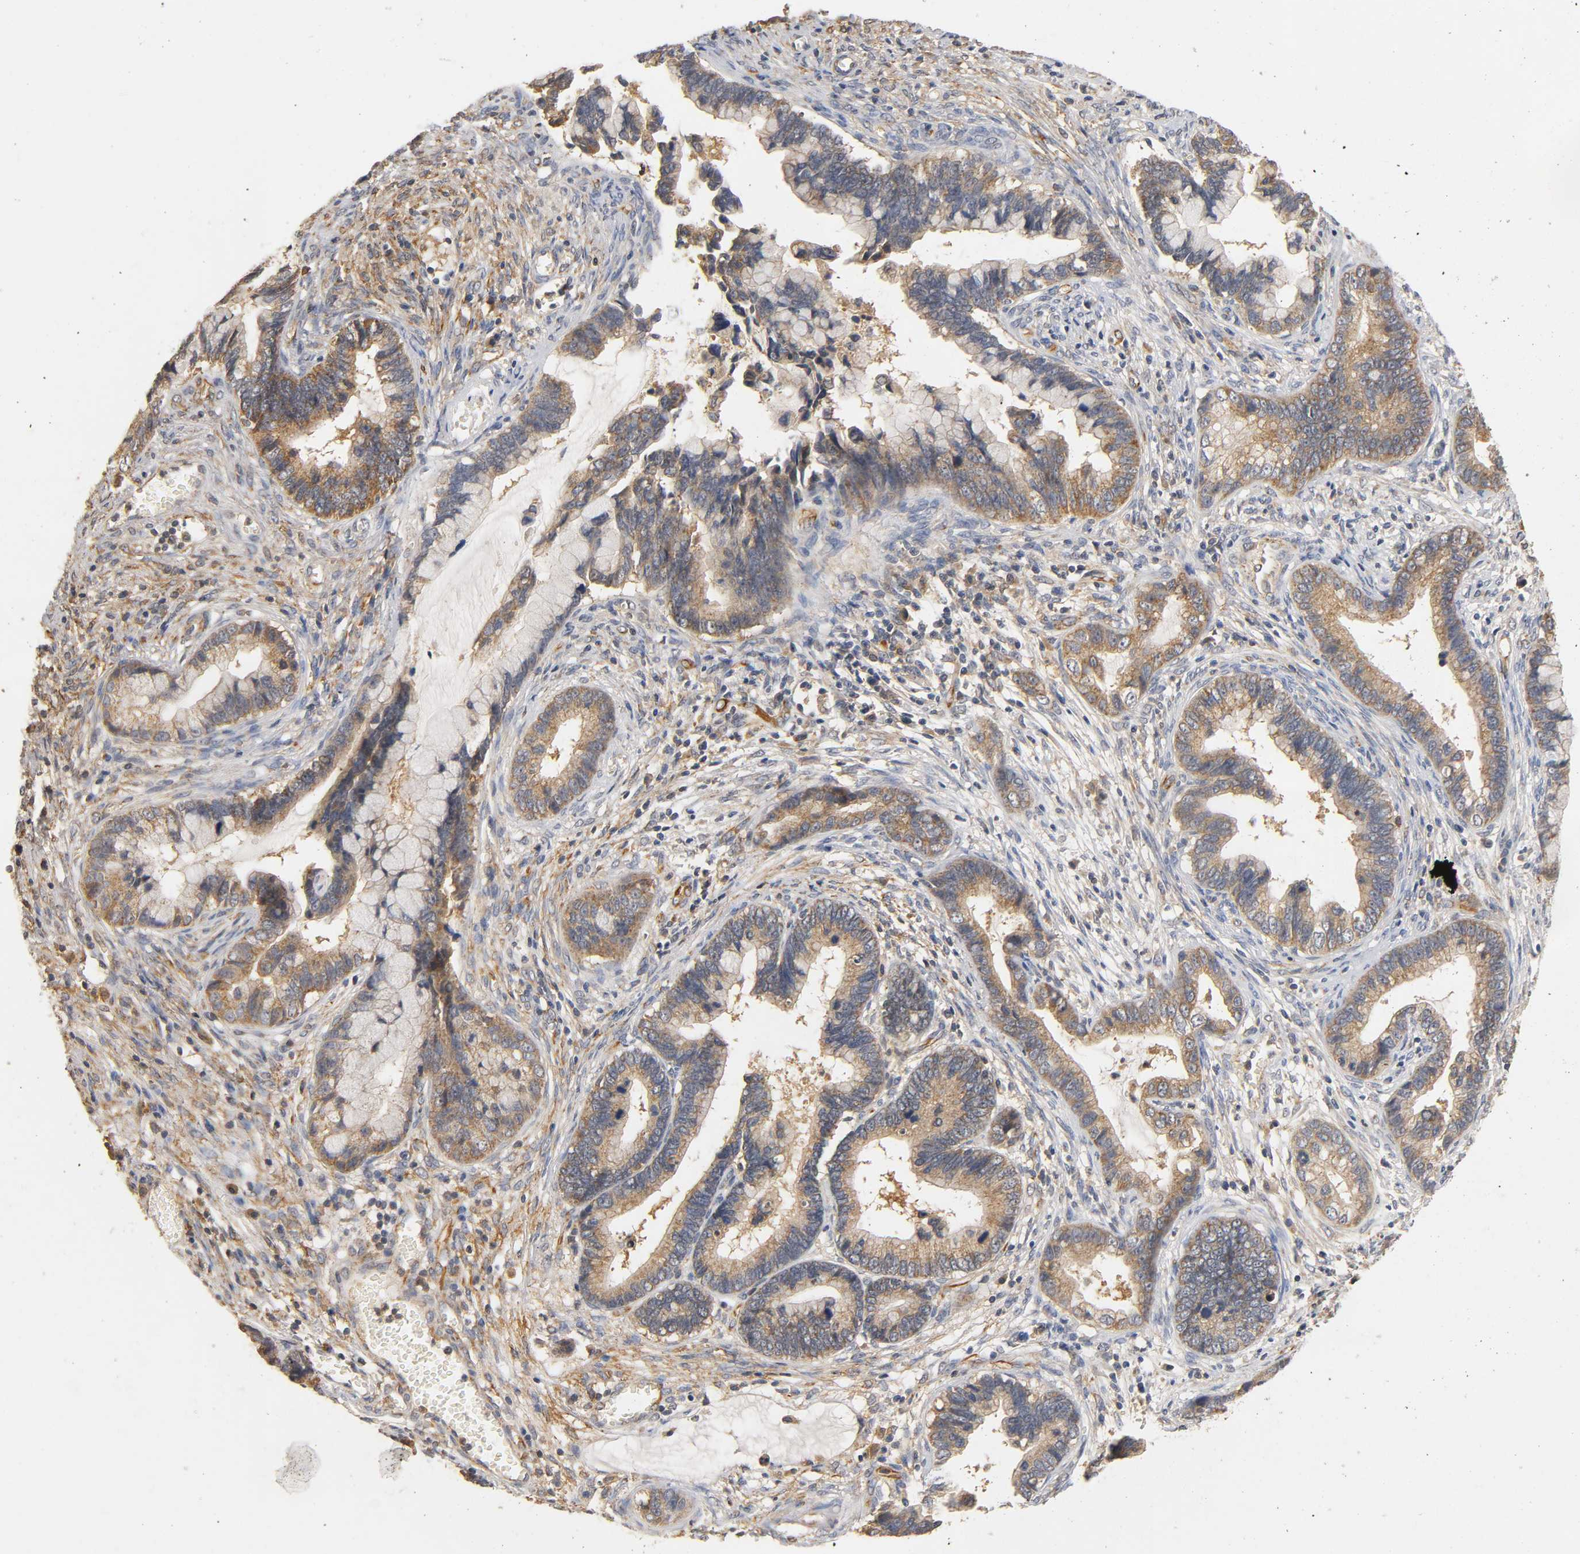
{"staining": {"intensity": "moderate", "quantity": "25%-75%", "location": "cytoplasmic/membranous"}, "tissue": "cervical cancer", "cell_type": "Tumor cells", "image_type": "cancer", "snomed": [{"axis": "morphology", "description": "Adenocarcinoma, NOS"}, {"axis": "topography", "description": "Cervix"}], "caption": "The immunohistochemical stain shows moderate cytoplasmic/membranous positivity in tumor cells of cervical adenocarcinoma tissue.", "gene": "SCAP", "patient": {"sex": "female", "age": 44}}